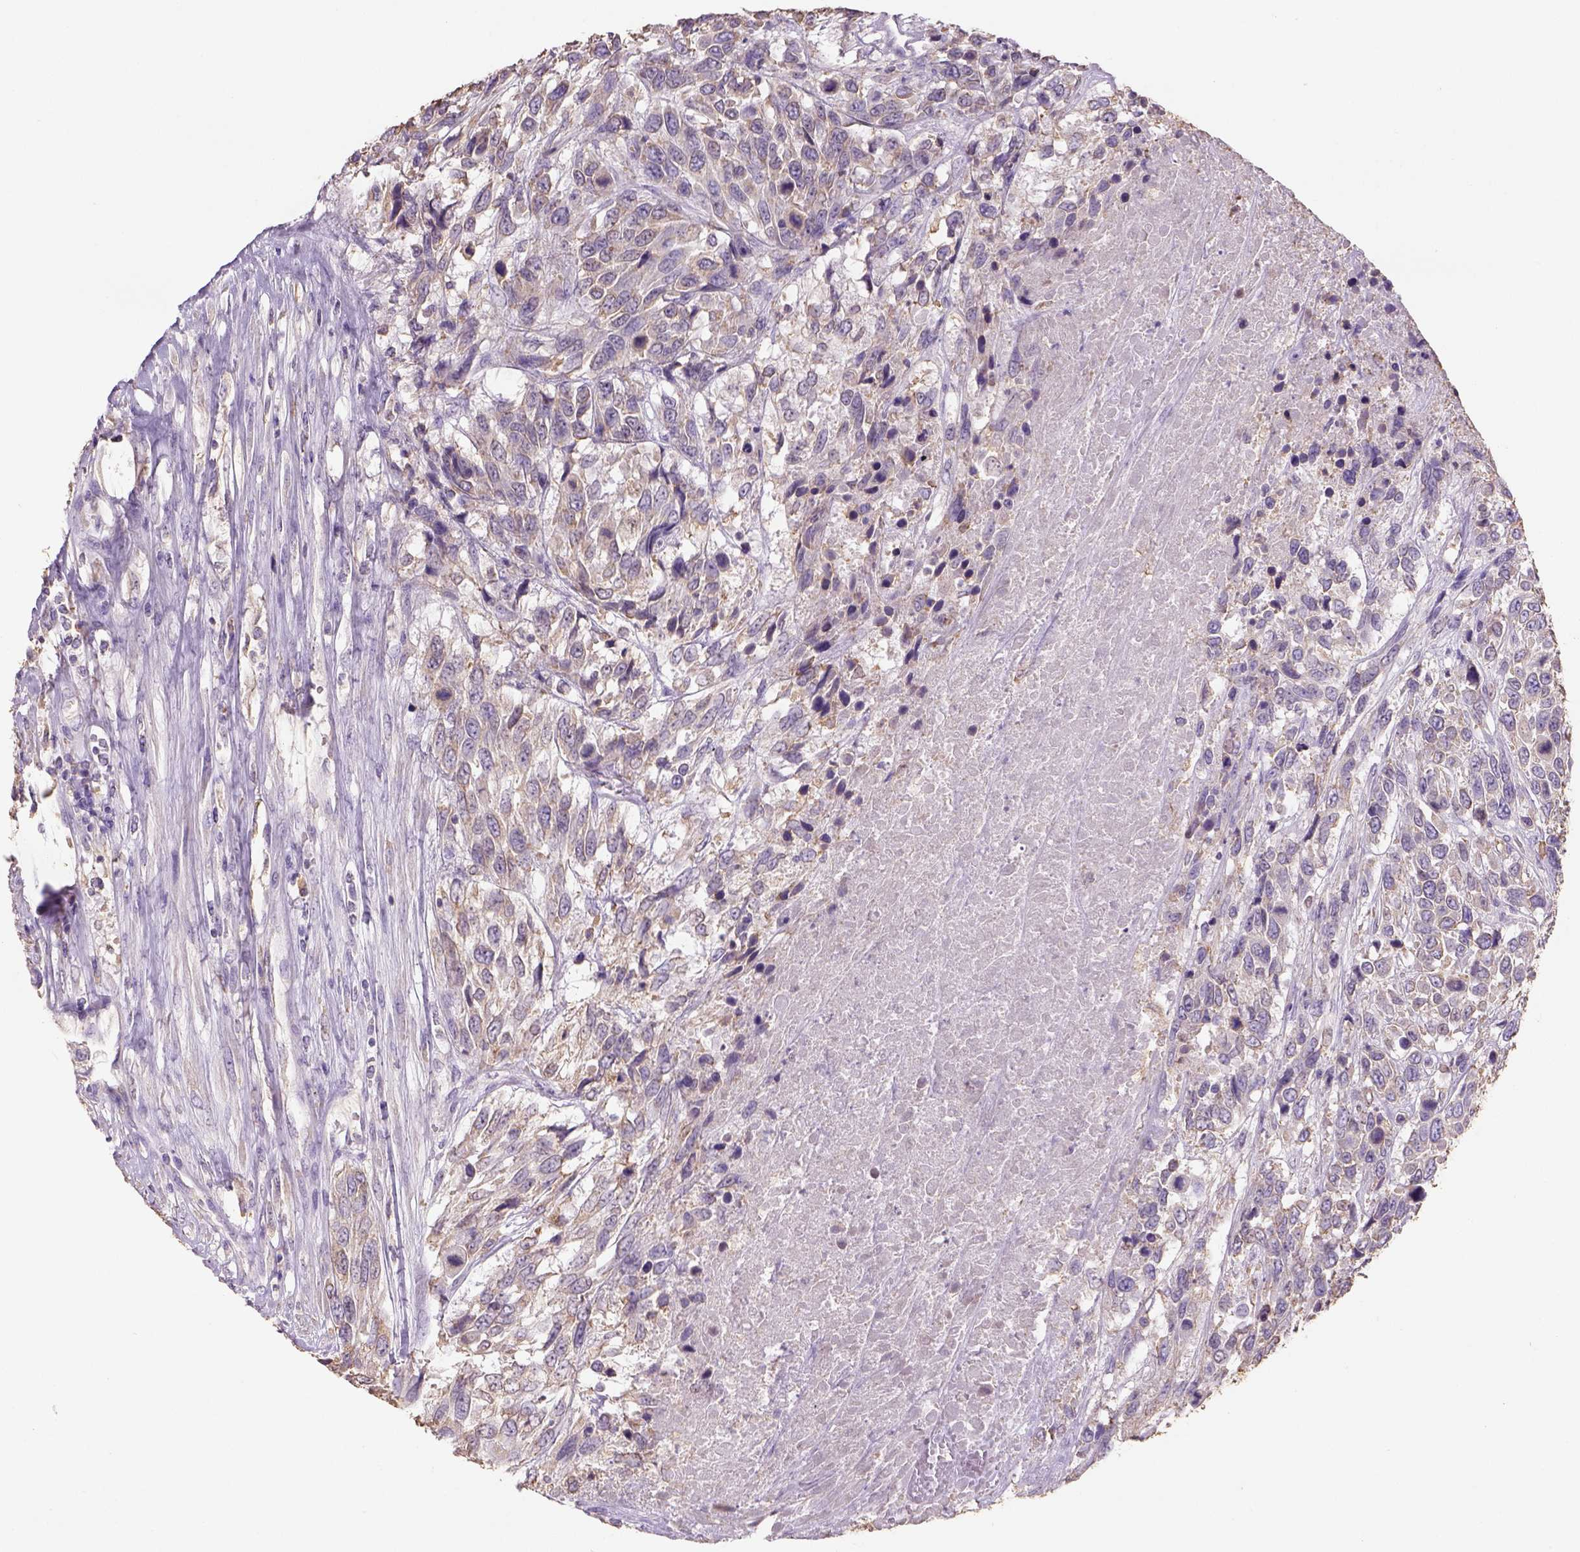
{"staining": {"intensity": "weak", "quantity": "25%-75%", "location": "cytoplasmic/membranous"}, "tissue": "urothelial cancer", "cell_type": "Tumor cells", "image_type": "cancer", "snomed": [{"axis": "morphology", "description": "Urothelial carcinoma, High grade"}, {"axis": "topography", "description": "Urinary bladder"}], "caption": "Protein staining by IHC exhibits weak cytoplasmic/membranous positivity in approximately 25%-75% of tumor cells in urothelial cancer. (IHC, brightfield microscopy, high magnification).", "gene": "NAALAD2", "patient": {"sex": "female", "age": 70}}